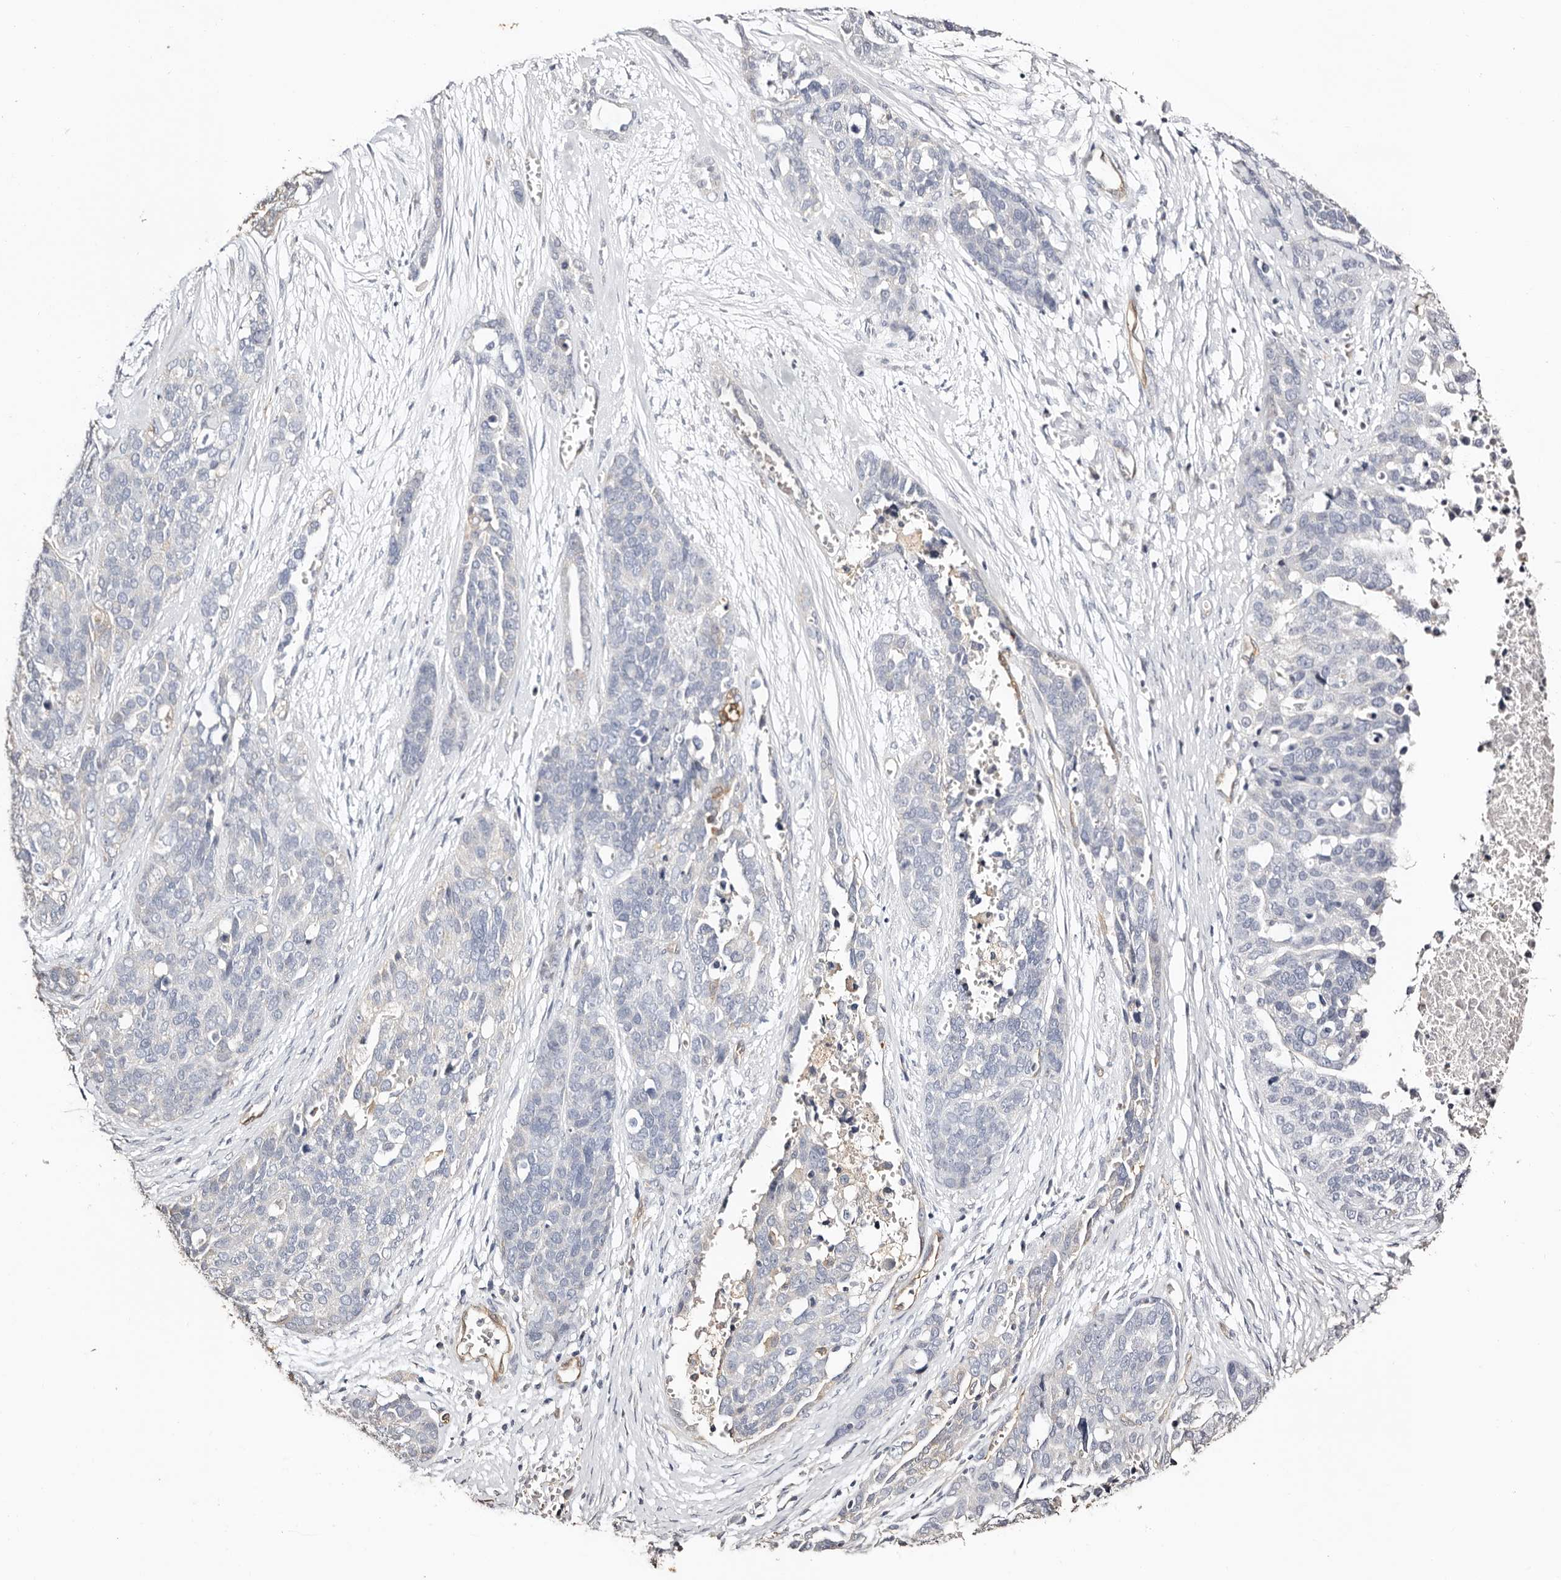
{"staining": {"intensity": "negative", "quantity": "none", "location": "none"}, "tissue": "ovarian cancer", "cell_type": "Tumor cells", "image_type": "cancer", "snomed": [{"axis": "morphology", "description": "Cystadenocarcinoma, serous, NOS"}, {"axis": "topography", "description": "Ovary"}], "caption": "Human serous cystadenocarcinoma (ovarian) stained for a protein using immunohistochemistry (IHC) demonstrates no expression in tumor cells.", "gene": "TGM2", "patient": {"sex": "female", "age": 44}}